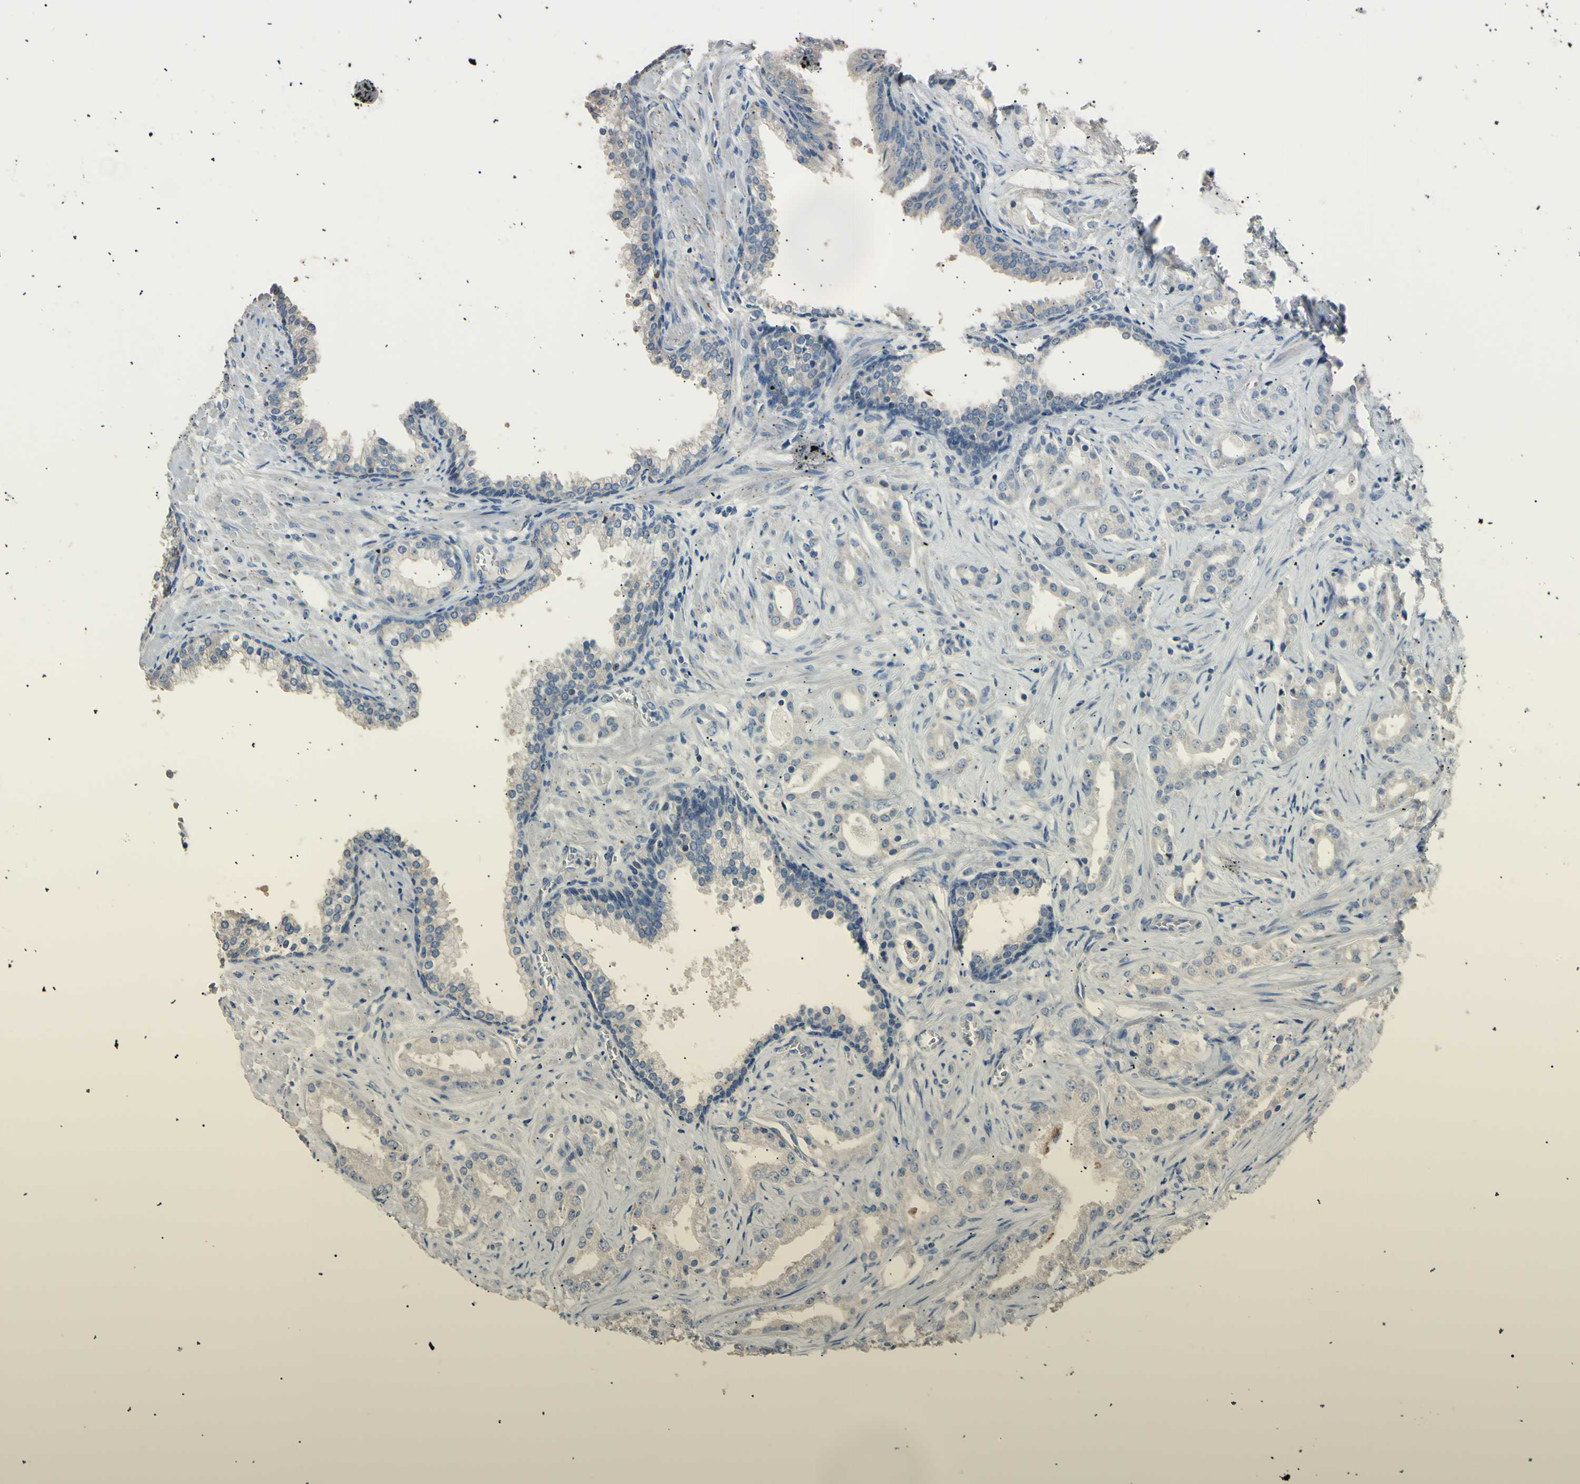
{"staining": {"intensity": "negative", "quantity": "none", "location": "none"}, "tissue": "prostate cancer", "cell_type": "Tumor cells", "image_type": "cancer", "snomed": [{"axis": "morphology", "description": "Adenocarcinoma, Low grade"}, {"axis": "topography", "description": "Prostate"}], "caption": "Protein analysis of prostate cancer (low-grade adenocarcinoma) demonstrates no significant positivity in tumor cells.", "gene": "LDLR", "patient": {"sex": "male", "age": 59}}